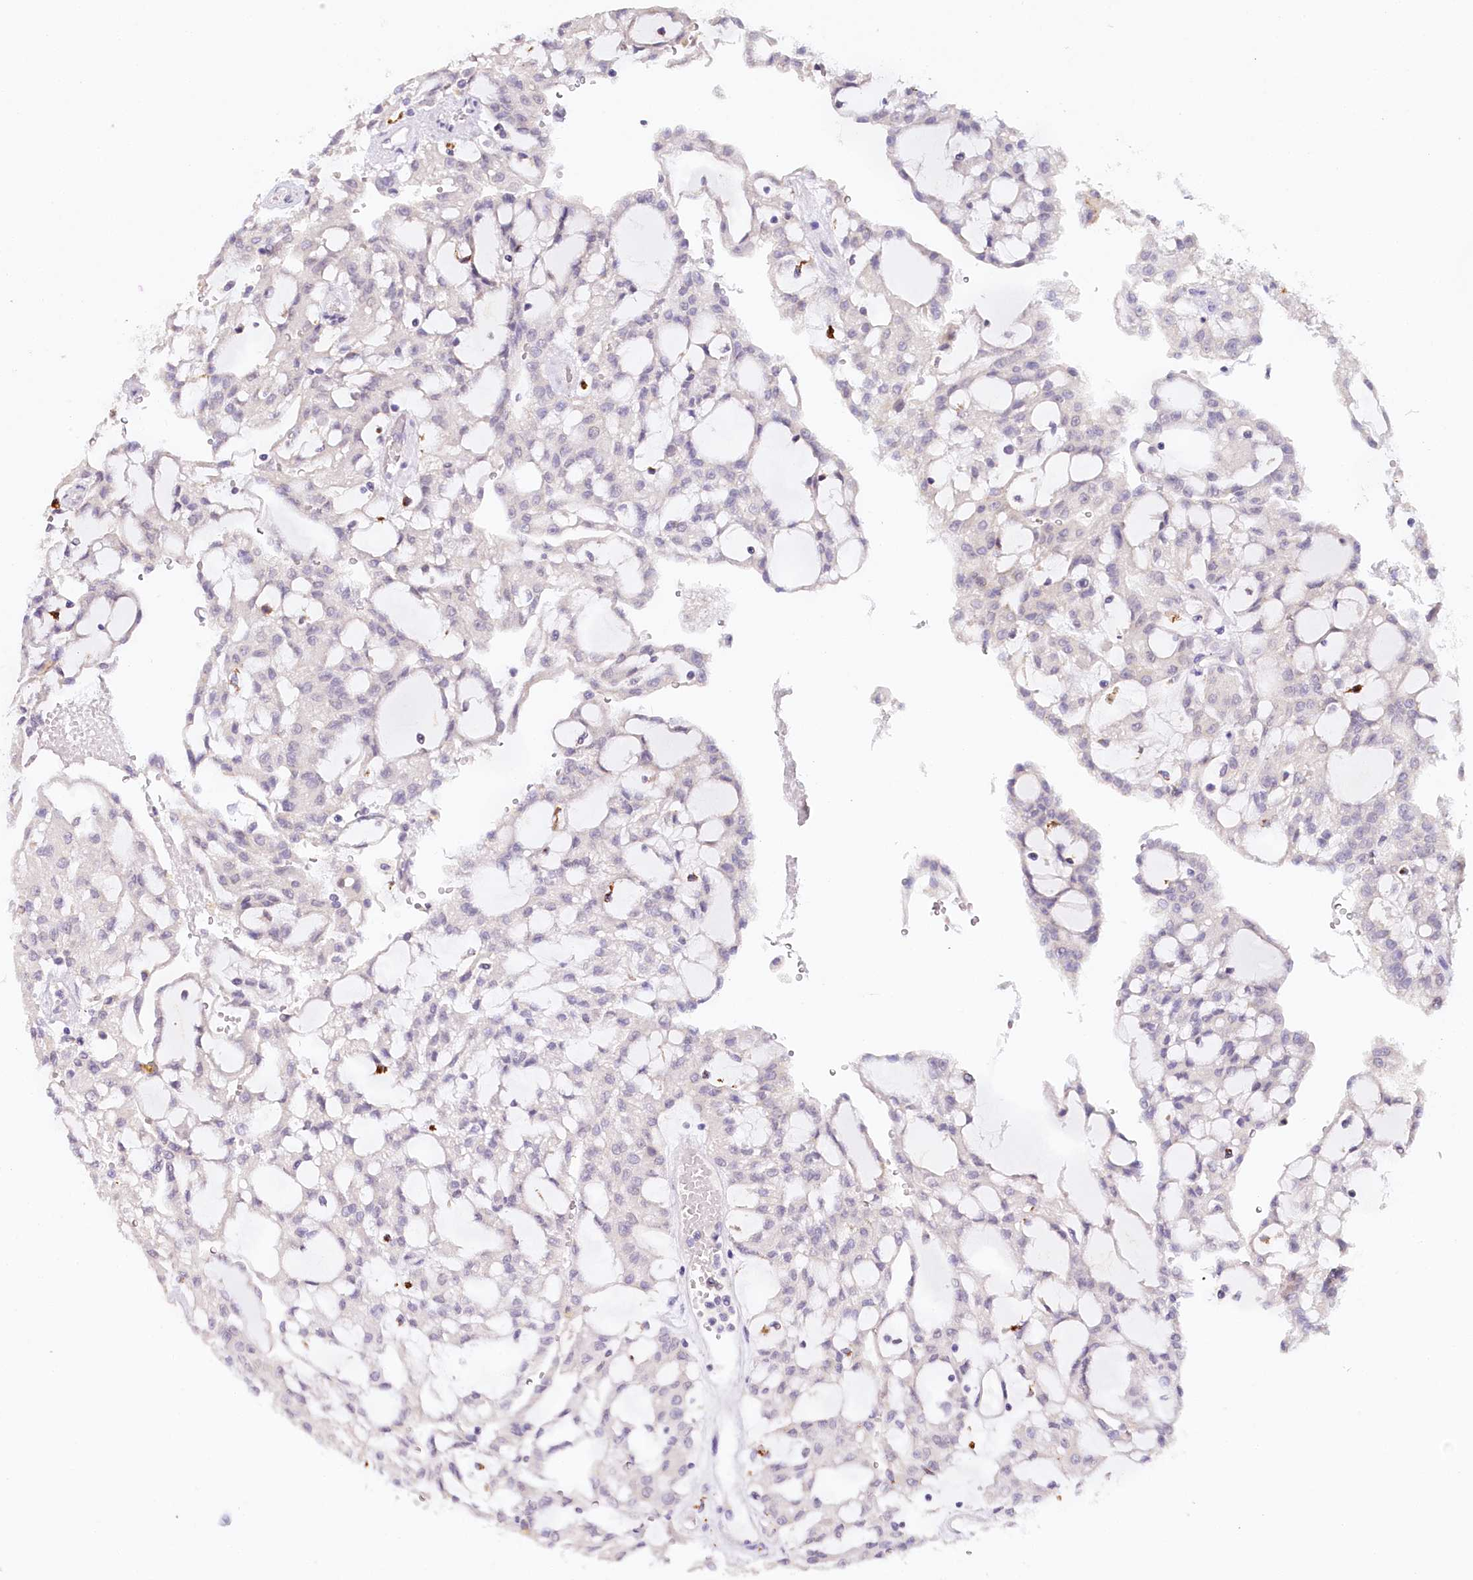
{"staining": {"intensity": "negative", "quantity": "none", "location": "none"}, "tissue": "renal cancer", "cell_type": "Tumor cells", "image_type": "cancer", "snomed": [{"axis": "morphology", "description": "Adenocarcinoma, NOS"}, {"axis": "topography", "description": "Kidney"}], "caption": "Protein analysis of adenocarcinoma (renal) demonstrates no significant staining in tumor cells.", "gene": "TP53", "patient": {"sex": "male", "age": 63}}